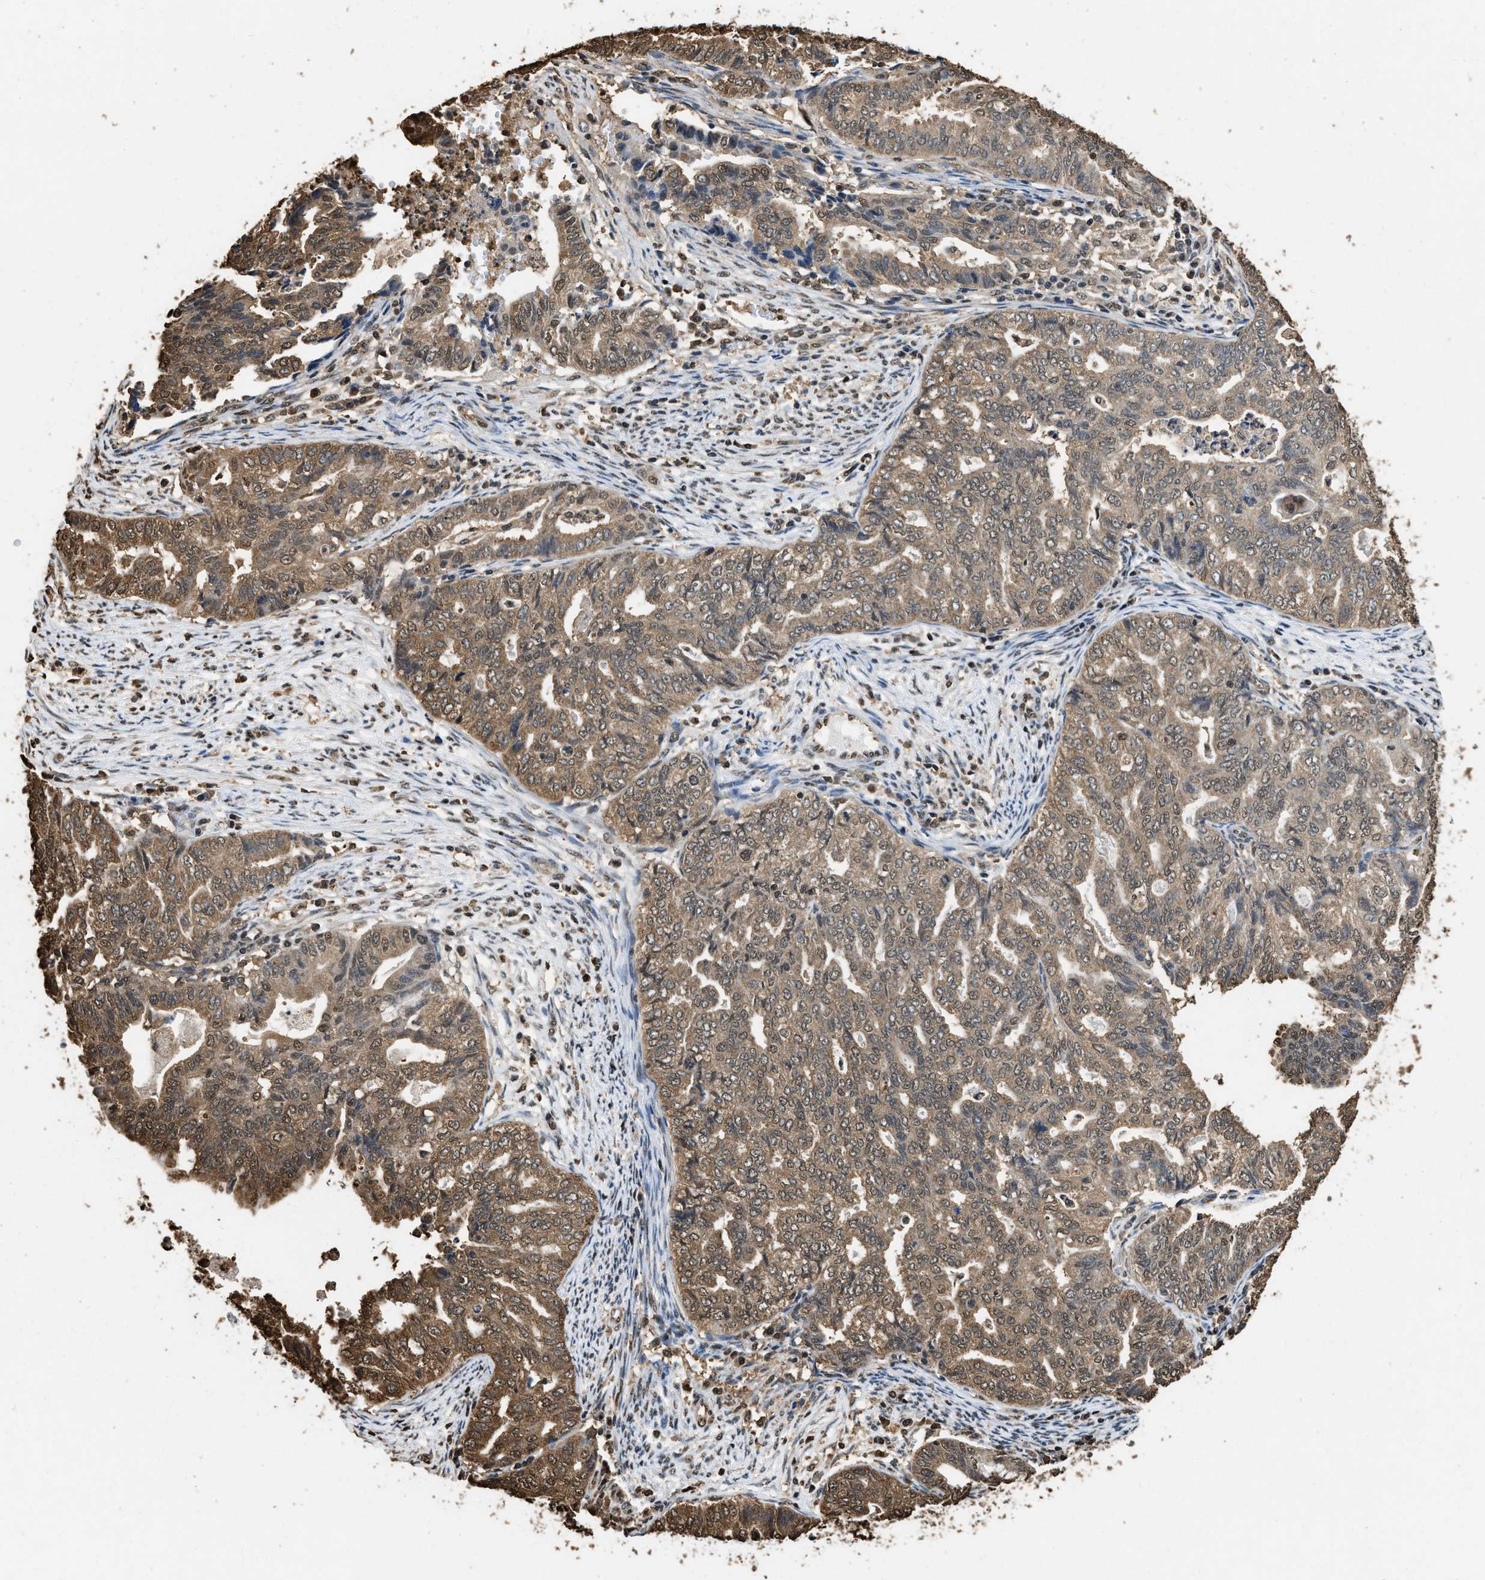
{"staining": {"intensity": "moderate", "quantity": ">75%", "location": "cytoplasmic/membranous"}, "tissue": "endometrial cancer", "cell_type": "Tumor cells", "image_type": "cancer", "snomed": [{"axis": "morphology", "description": "Adenocarcinoma, NOS"}, {"axis": "topography", "description": "Endometrium"}], "caption": "Human endometrial cancer (adenocarcinoma) stained with a protein marker shows moderate staining in tumor cells.", "gene": "GAPDH", "patient": {"sex": "female", "age": 79}}